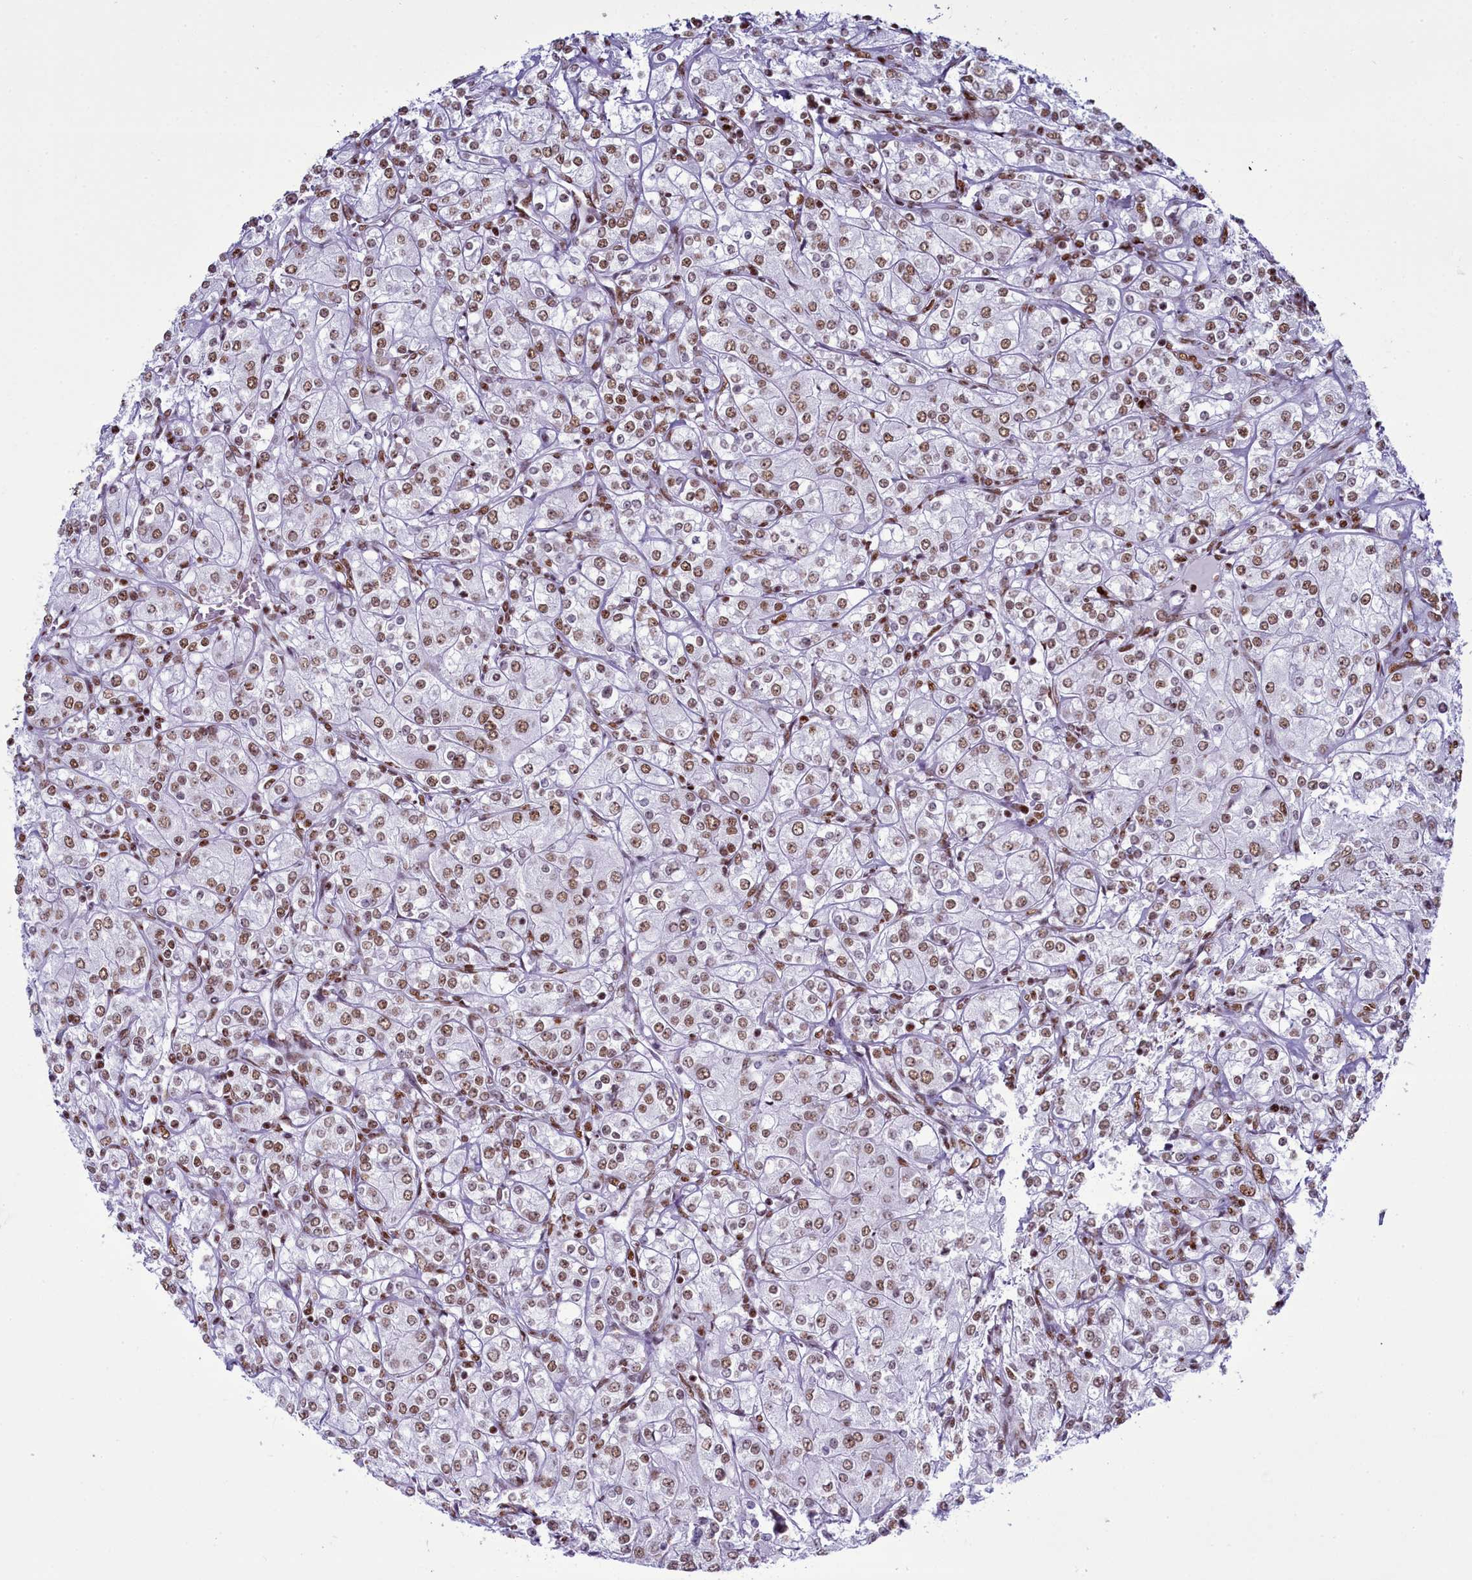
{"staining": {"intensity": "moderate", "quantity": ">75%", "location": "nuclear"}, "tissue": "renal cancer", "cell_type": "Tumor cells", "image_type": "cancer", "snomed": [{"axis": "morphology", "description": "Adenocarcinoma, NOS"}, {"axis": "topography", "description": "Kidney"}], "caption": "This is a photomicrograph of immunohistochemistry staining of renal cancer (adenocarcinoma), which shows moderate positivity in the nuclear of tumor cells.", "gene": "RALY", "patient": {"sex": "male", "age": 77}}